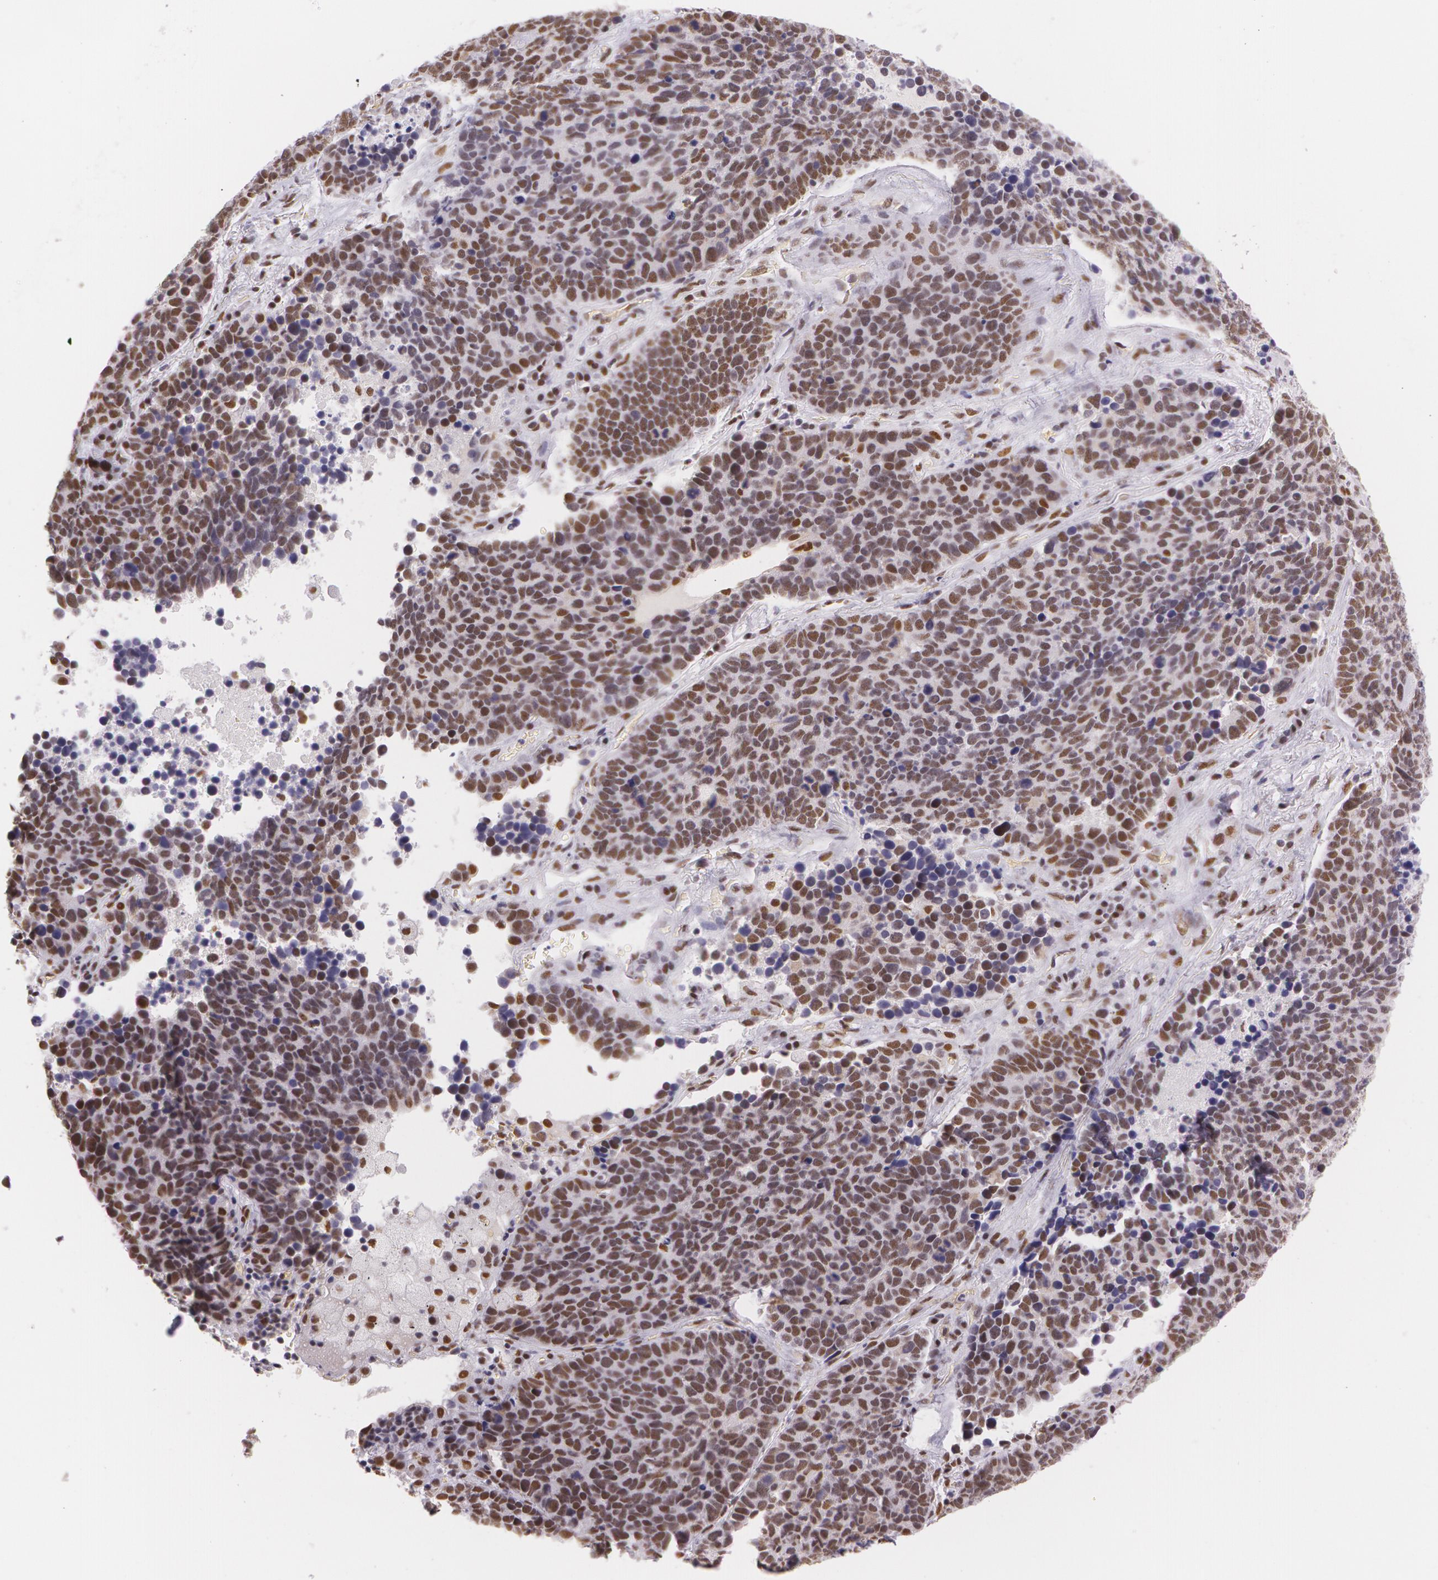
{"staining": {"intensity": "strong", "quantity": ">75%", "location": "nuclear"}, "tissue": "lung cancer", "cell_type": "Tumor cells", "image_type": "cancer", "snomed": [{"axis": "morphology", "description": "Neoplasm, malignant, NOS"}, {"axis": "topography", "description": "Lung"}], "caption": "This is a micrograph of IHC staining of lung neoplasm (malignant), which shows strong expression in the nuclear of tumor cells.", "gene": "NBN", "patient": {"sex": "female", "age": 75}}